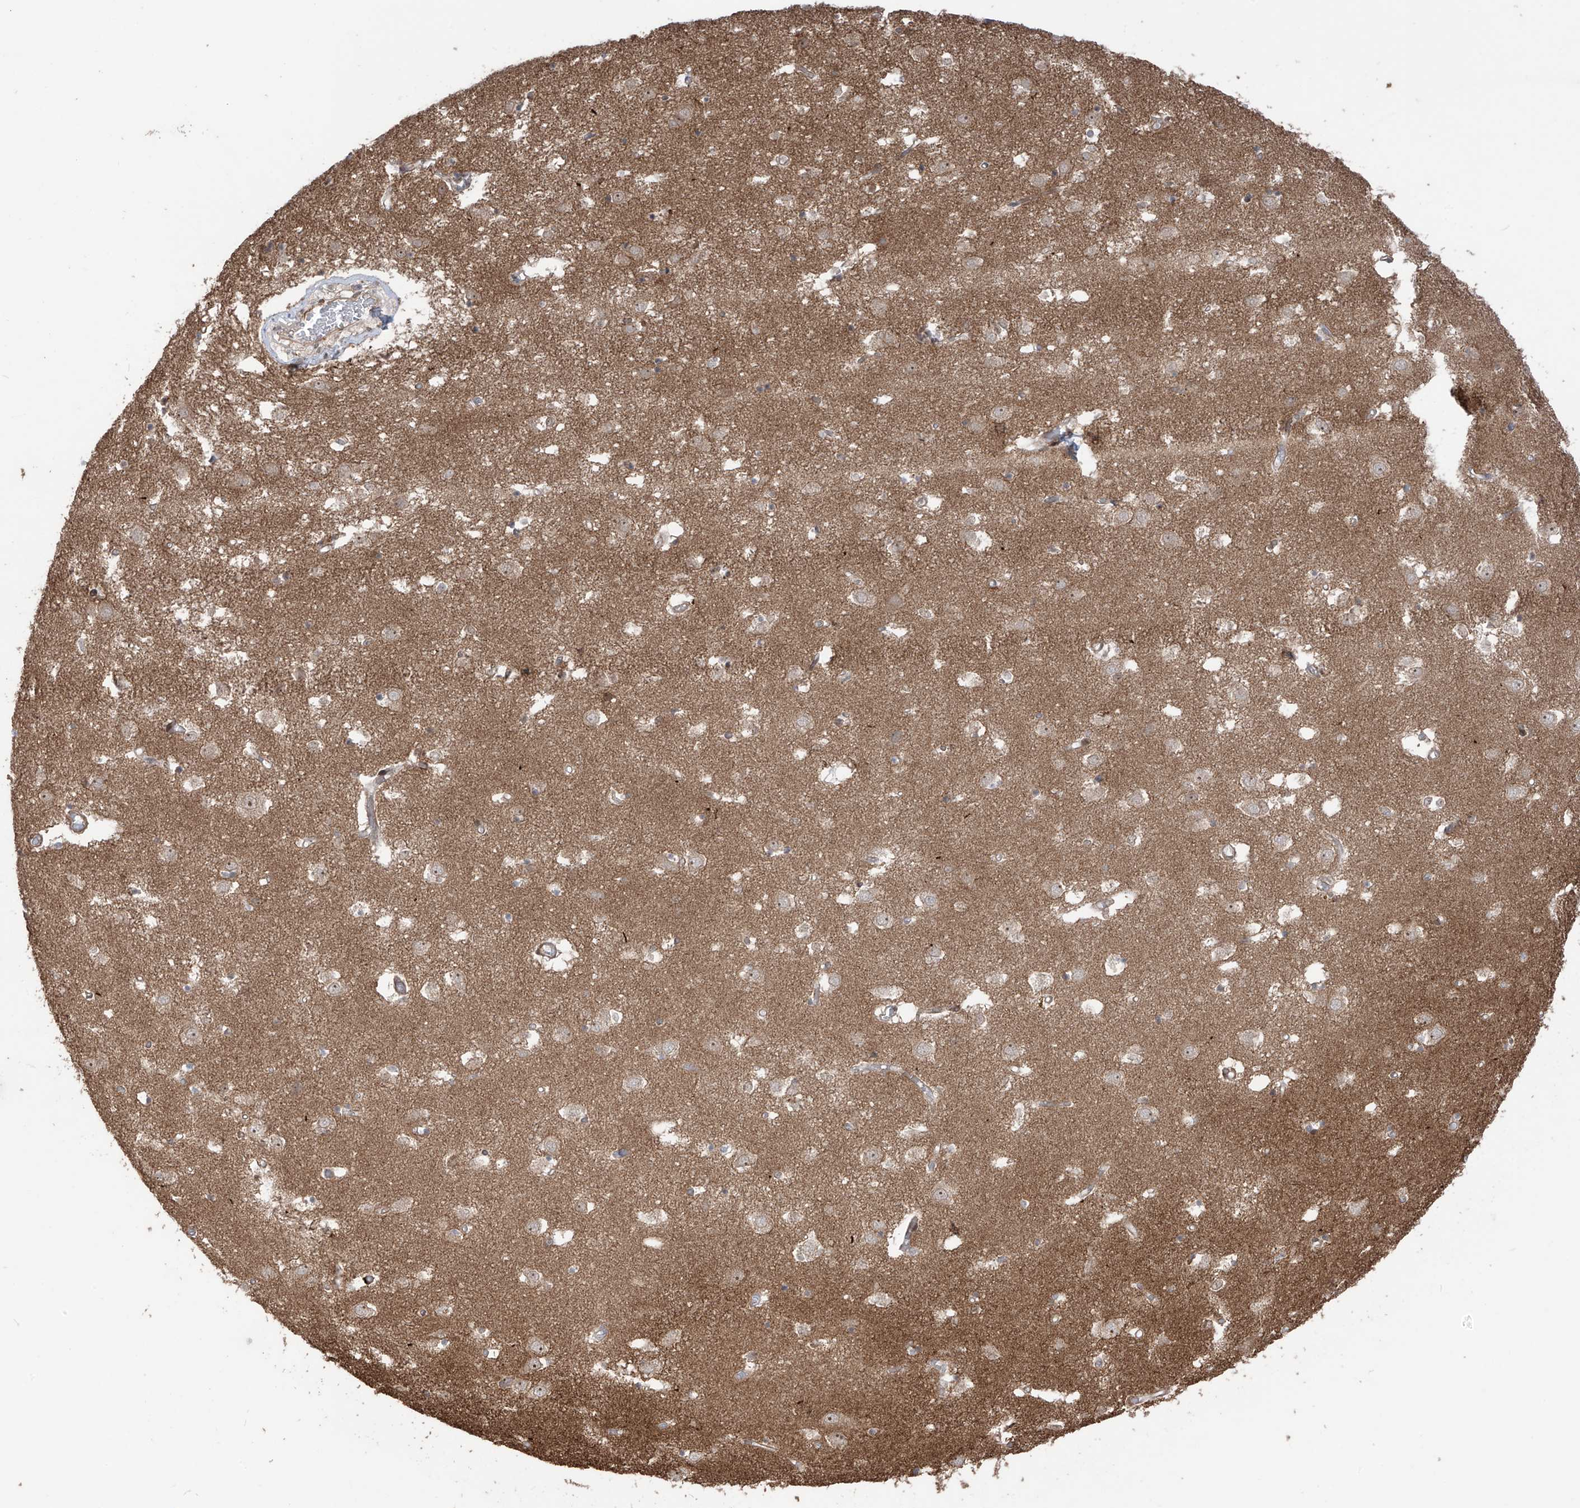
{"staining": {"intensity": "weak", "quantity": "25%-75%", "location": "cytoplasmic/membranous,nuclear"}, "tissue": "caudate", "cell_type": "Glial cells", "image_type": "normal", "snomed": [{"axis": "morphology", "description": "Normal tissue, NOS"}, {"axis": "topography", "description": "Lateral ventricle wall"}], "caption": "The image demonstrates immunohistochemical staining of benign caudate. There is weak cytoplasmic/membranous,nuclear positivity is identified in about 25%-75% of glial cells. Nuclei are stained in blue.", "gene": "LRRC74A", "patient": {"sex": "male", "age": 70}}